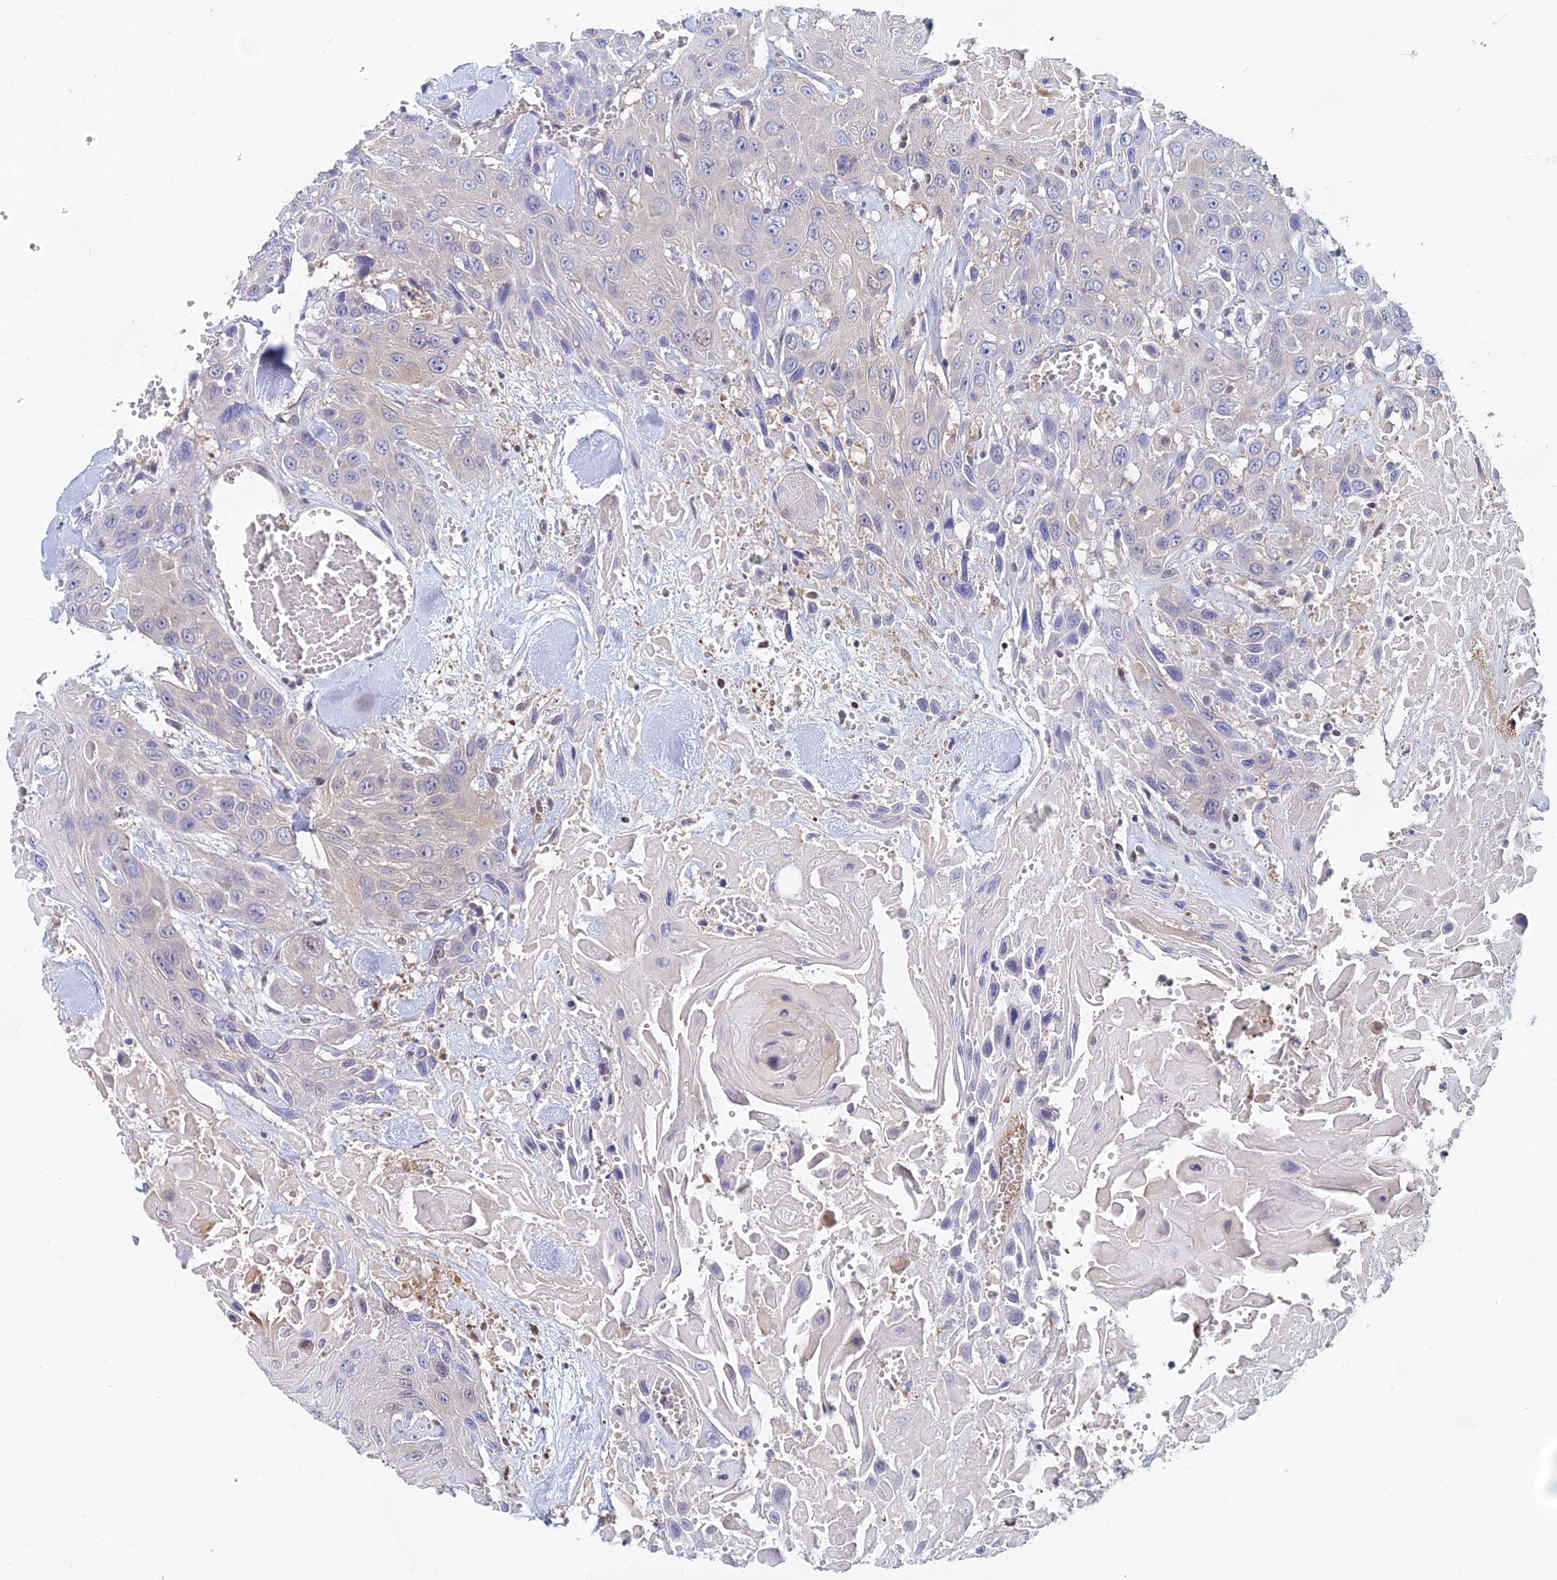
{"staining": {"intensity": "weak", "quantity": "<25%", "location": "cytoplasmic/membranous"}, "tissue": "head and neck cancer", "cell_type": "Tumor cells", "image_type": "cancer", "snomed": [{"axis": "morphology", "description": "Squamous cell carcinoma, NOS"}, {"axis": "topography", "description": "Head-Neck"}], "caption": "Immunohistochemistry histopathology image of neoplastic tissue: human head and neck cancer stained with DAB (3,3'-diaminobenzidine) exhibits no significant protein expression in tumor cells. (DAB IHC visualized using brightfield microscopy, high magnification).", "gene": "B3GALT4", "patient": {"sex": "male", "age": 81}}